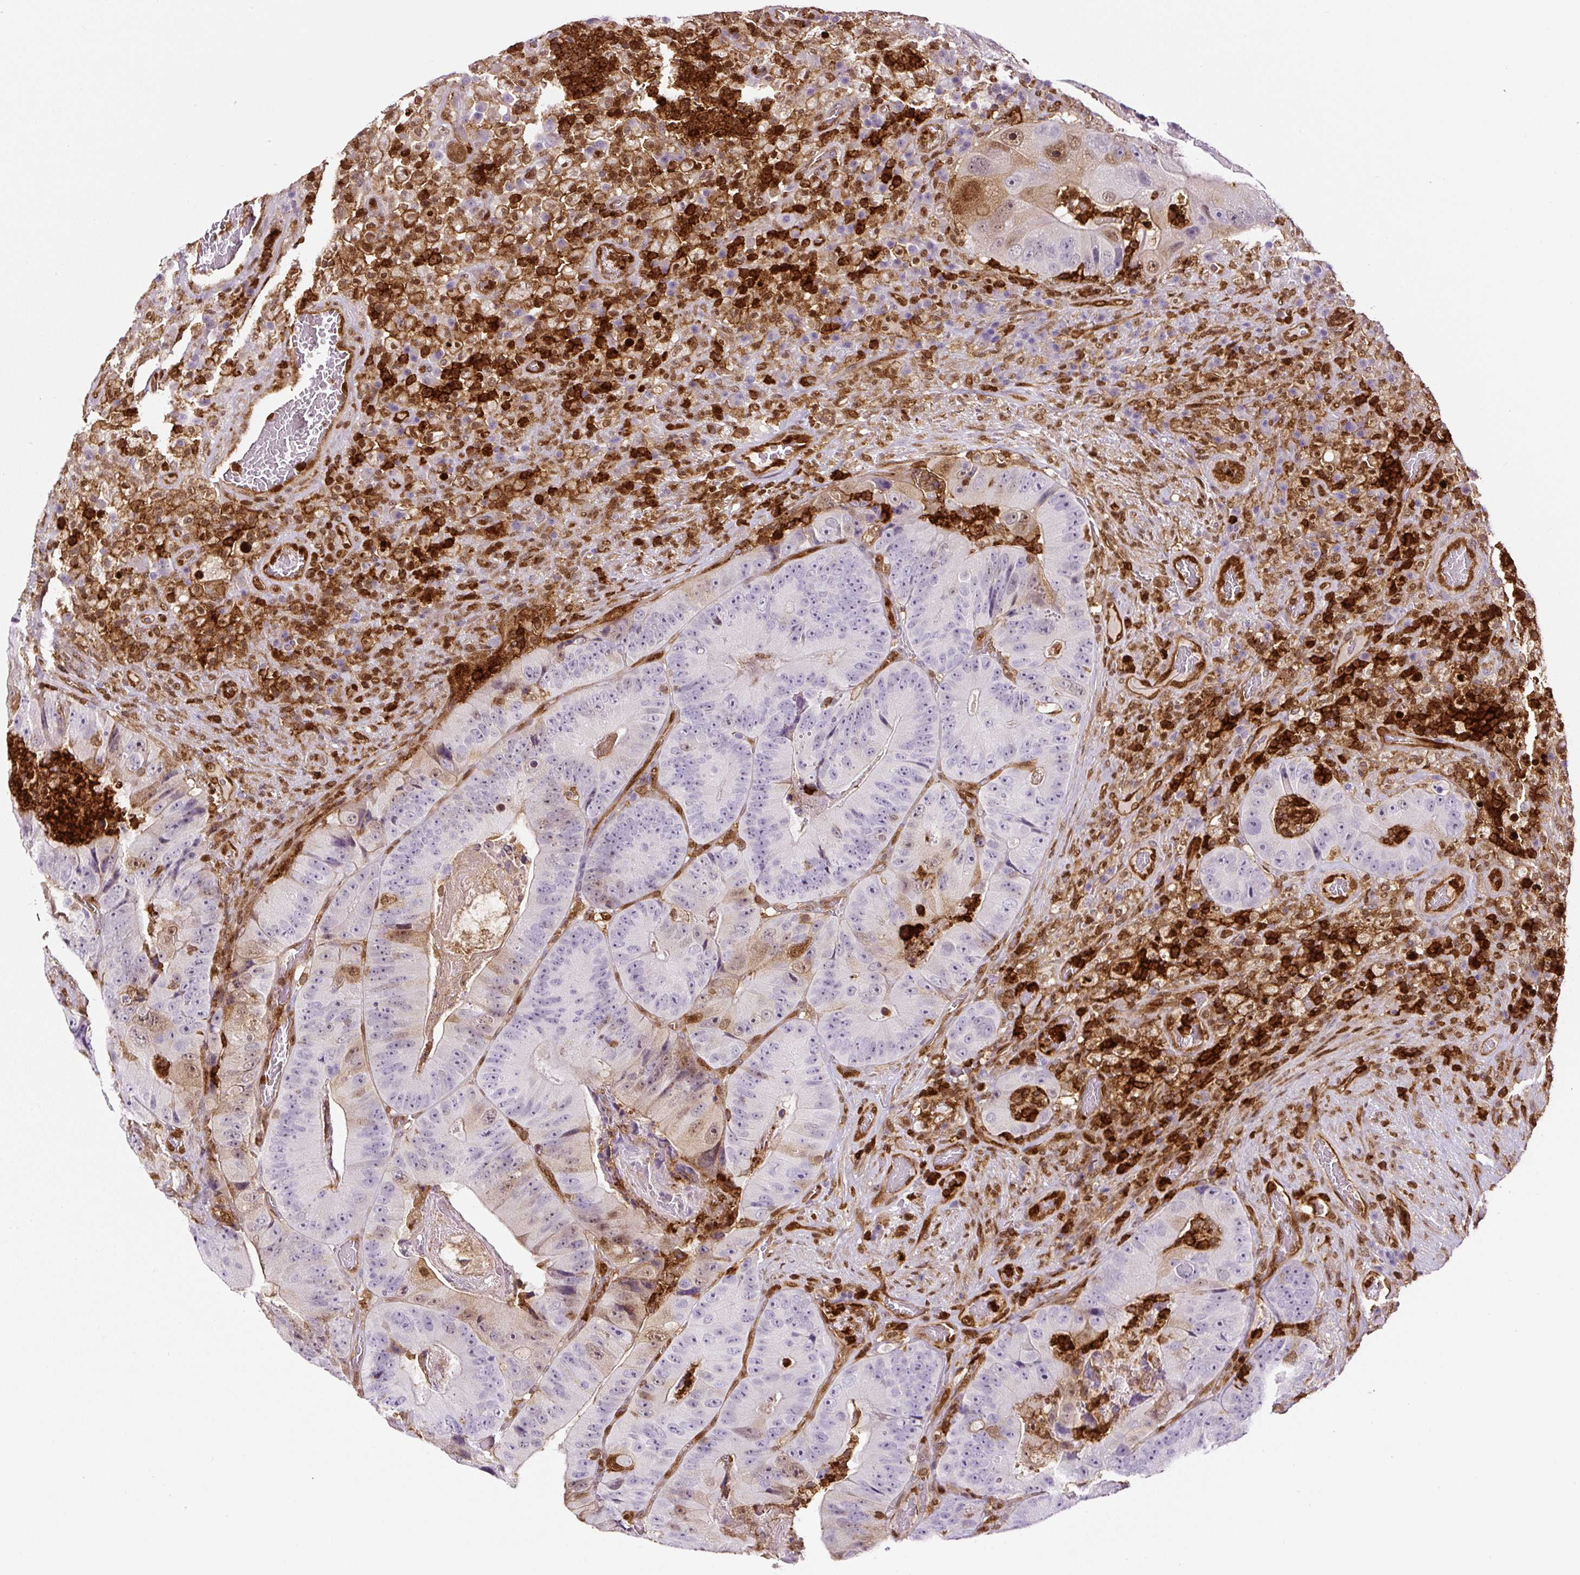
{"staining": {"intensity": "moderate", "quantity": "<25%", "location": "cytoplasmic/membranous,nuclear"}, "tissue": "colorectal cancer", "cell_type": "Tumor cells", "image_type": "cancer", "snomed": [{"axis": "morphology", "description": "Adenocarcinoma, NOS"}, {"axis": "topography", "description": "Colon"}], "caption": "Immunohistochemistry (IHC) of colorectal cancer (adenocarcinoma) reveals low levels of moderate cytoplasmic/membranous and nuclear positivity in approximately <25% of tumor cells.", "gene": "ANXA1", "patient": {"sex": "female", "age": 86}}